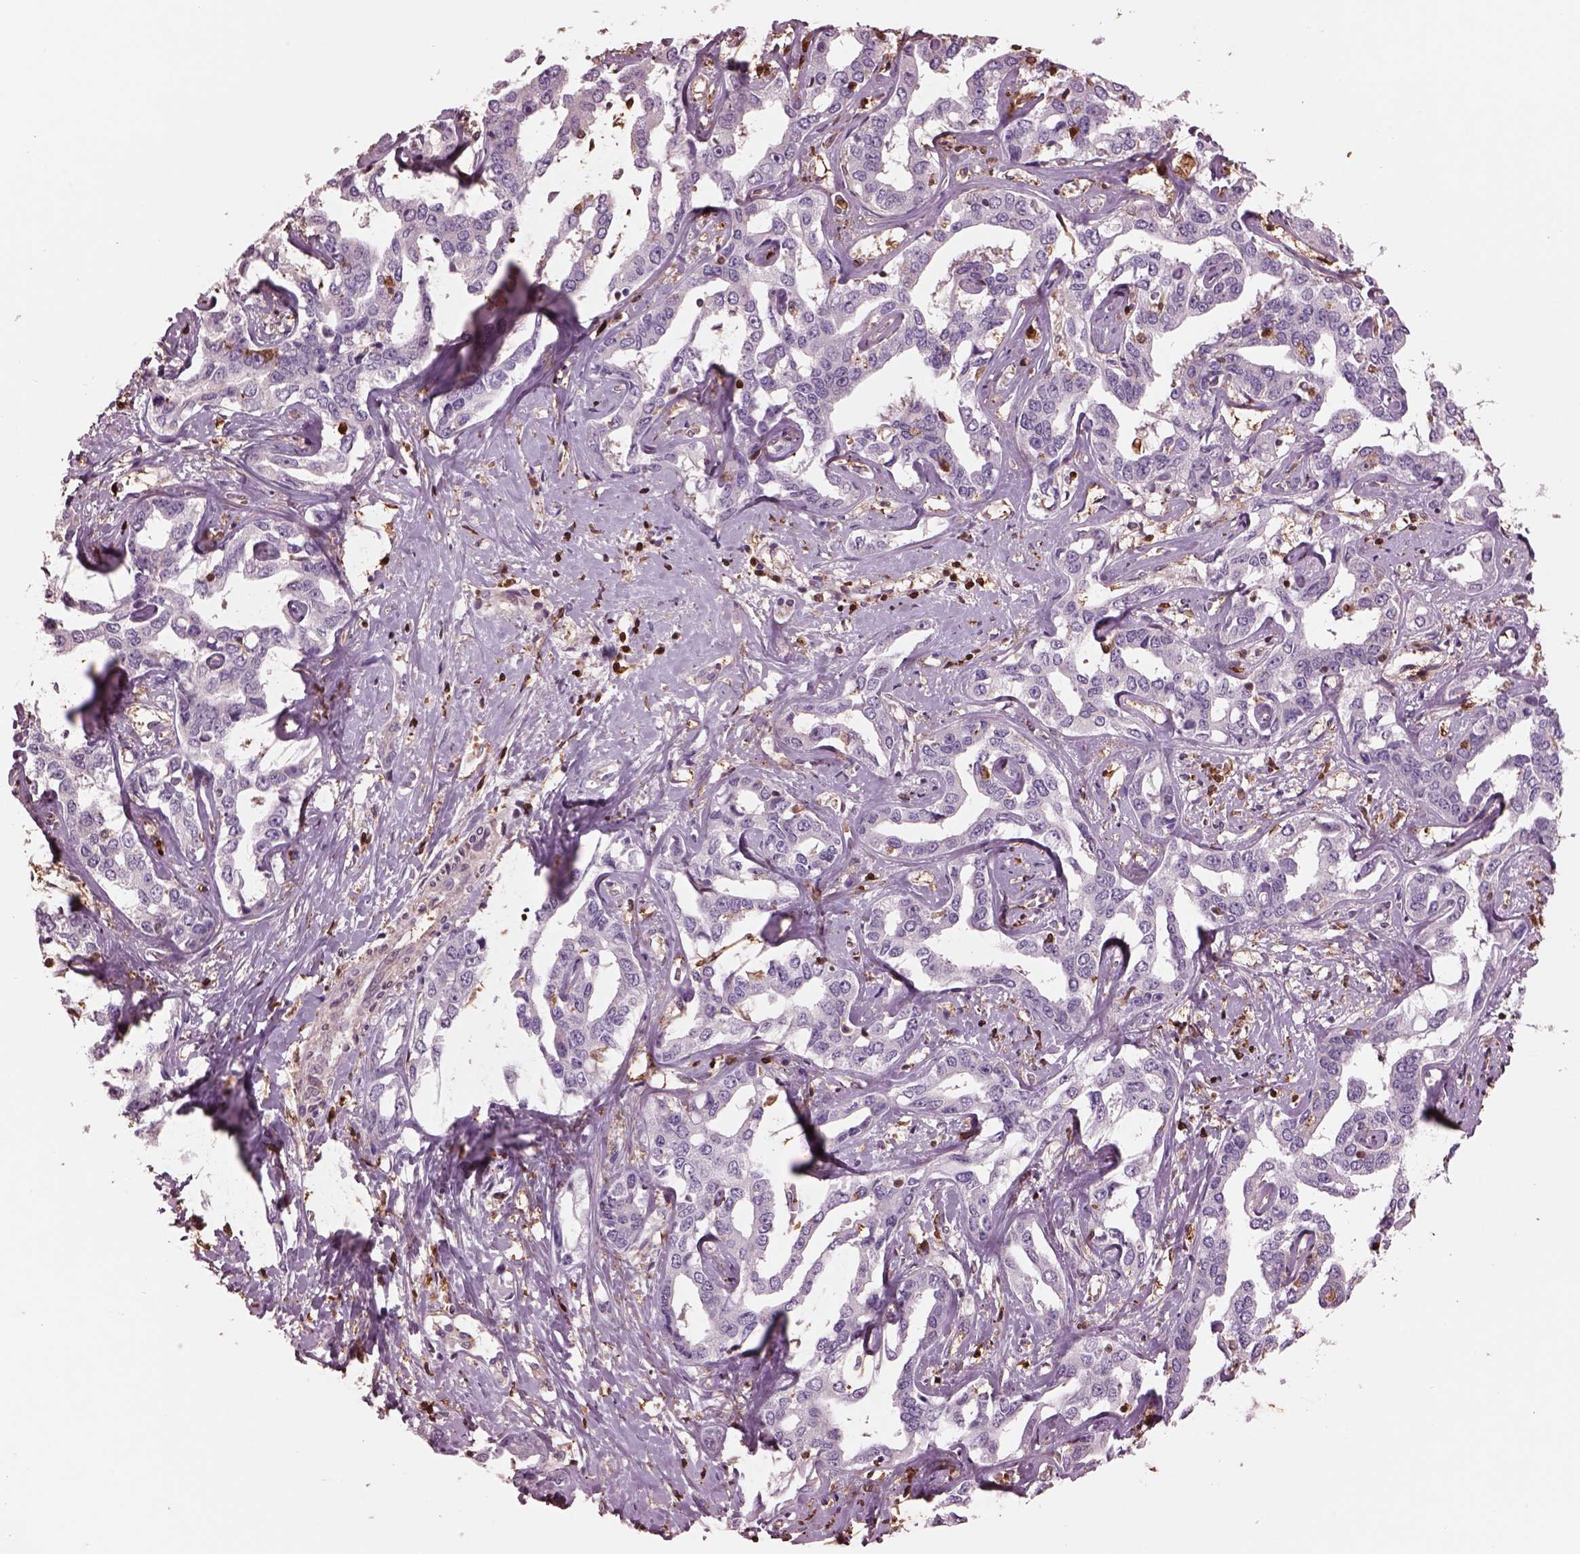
{"staining": {"intensity": "negative", "quantity": "none", "location": "none"}, "tissue": "liver cancer", "cell_type": "Tumor cells", "image_type": "cancer", "snomed": [{"axis": "morphology", "description": "Cholangiocarcinoma"}, {"axis": "topography", "description": "Liver"}], "caption": "A high-resolution histopathology image shows immunohistochemistry (IHC) staining of liver cancer (cholangiocarcinoma), which exhibits no significant expression in tumor cells.", "gene": "IL31RA", "patient": {"sex": "male", "age": 59}}